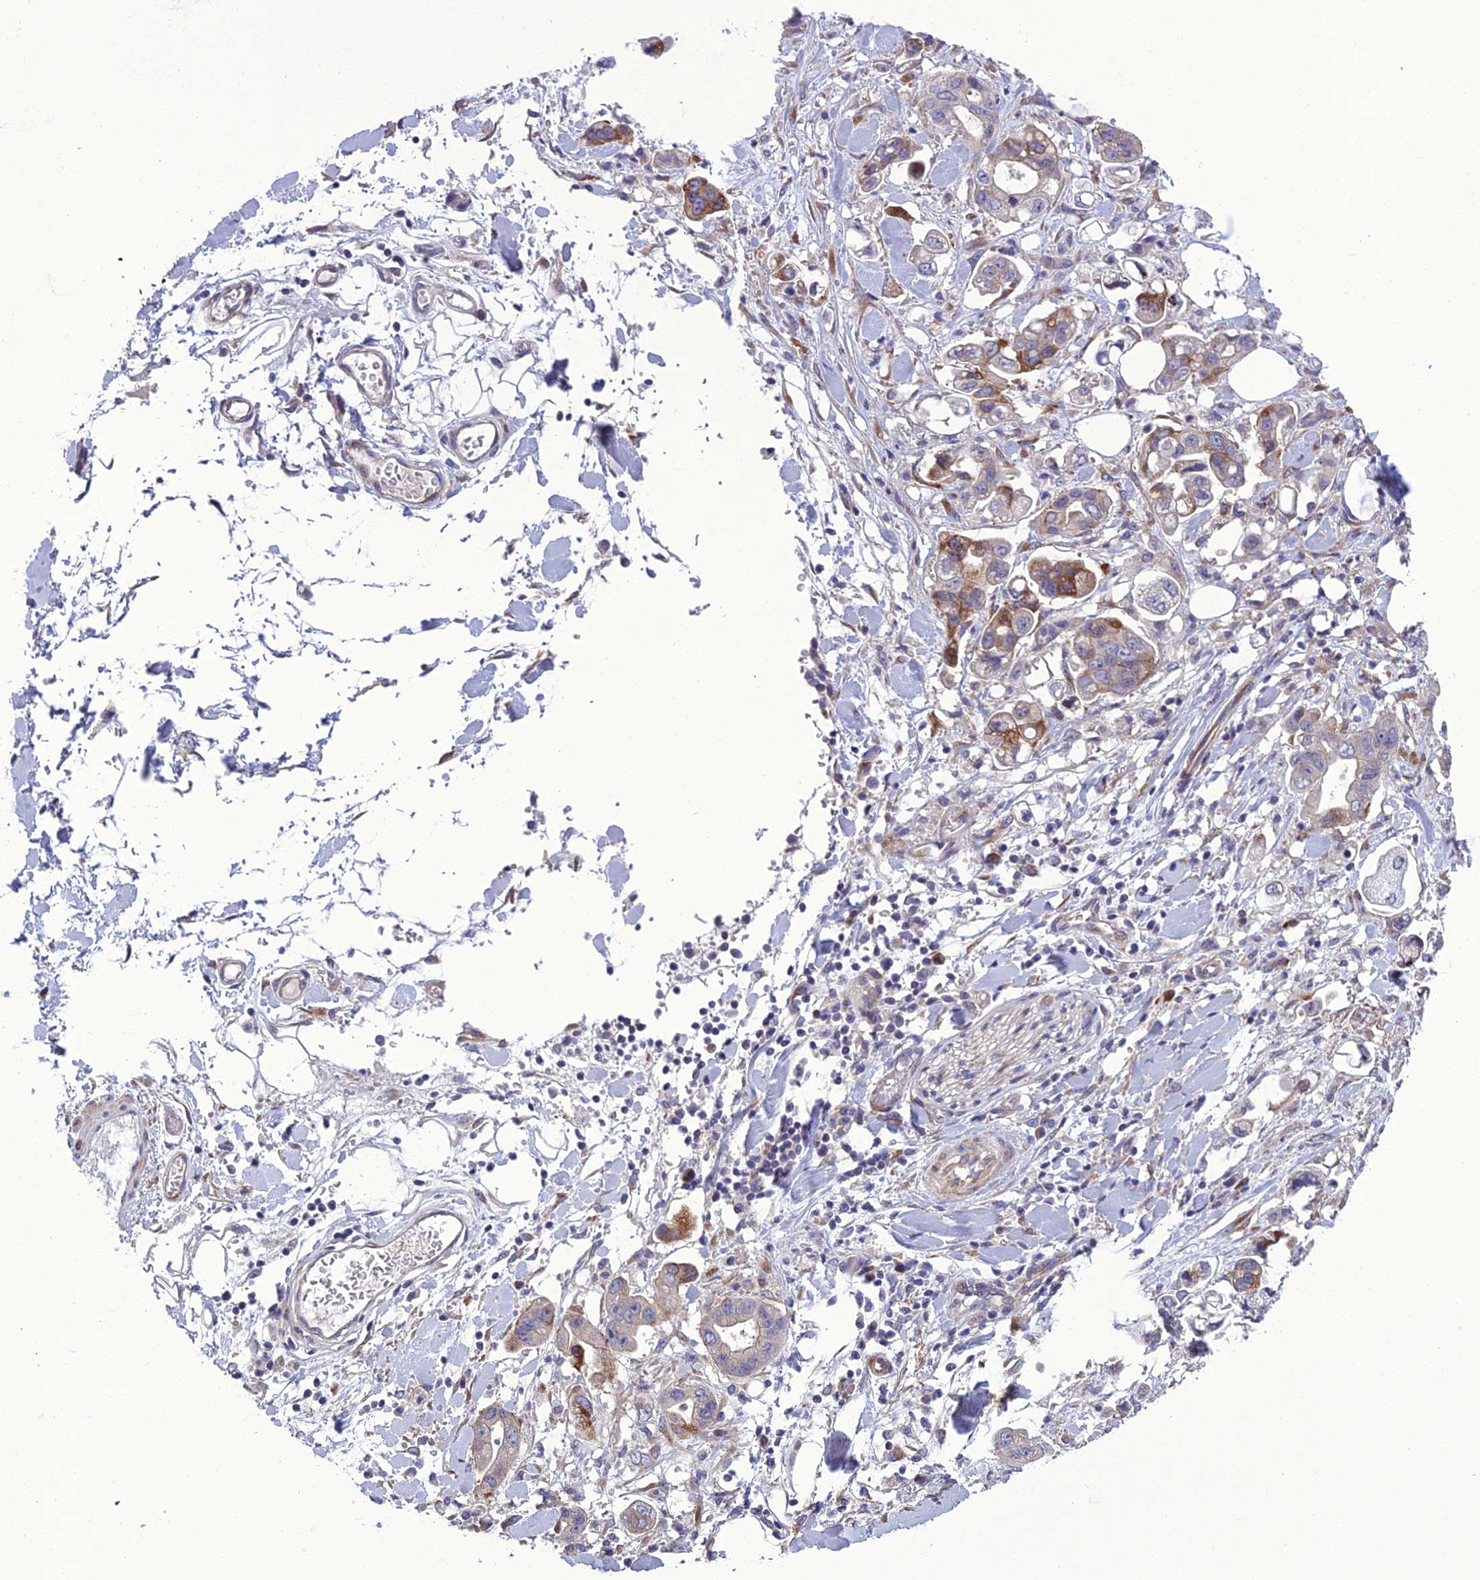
{"staining": {"intensity": "moderate", "quantity": "<25%", "location": "cytoplasmic/membranous"}, "tissue": "stomach cancer", "cell_type": "Tumor cells", "image_type": "cancer", "snomed": [{"axis": "morphology", "description": "Adenocarcinoma, NOS"}, {"axis": "topography", "description": "Stomach"}], "caption": "Brown immunohistochemical staining in adenocarcinoma (stomach) demonstrates moderate cytoplasmic/membranous positivity in approximately <25% of tumor cells. The staining is performed using DAB brown chromogen to label protein expression. The nuclei are counter-stained blue using hematoxylin.", "gene": "ADIPOR2", "patient": {"sex": "male", "age": 62}}